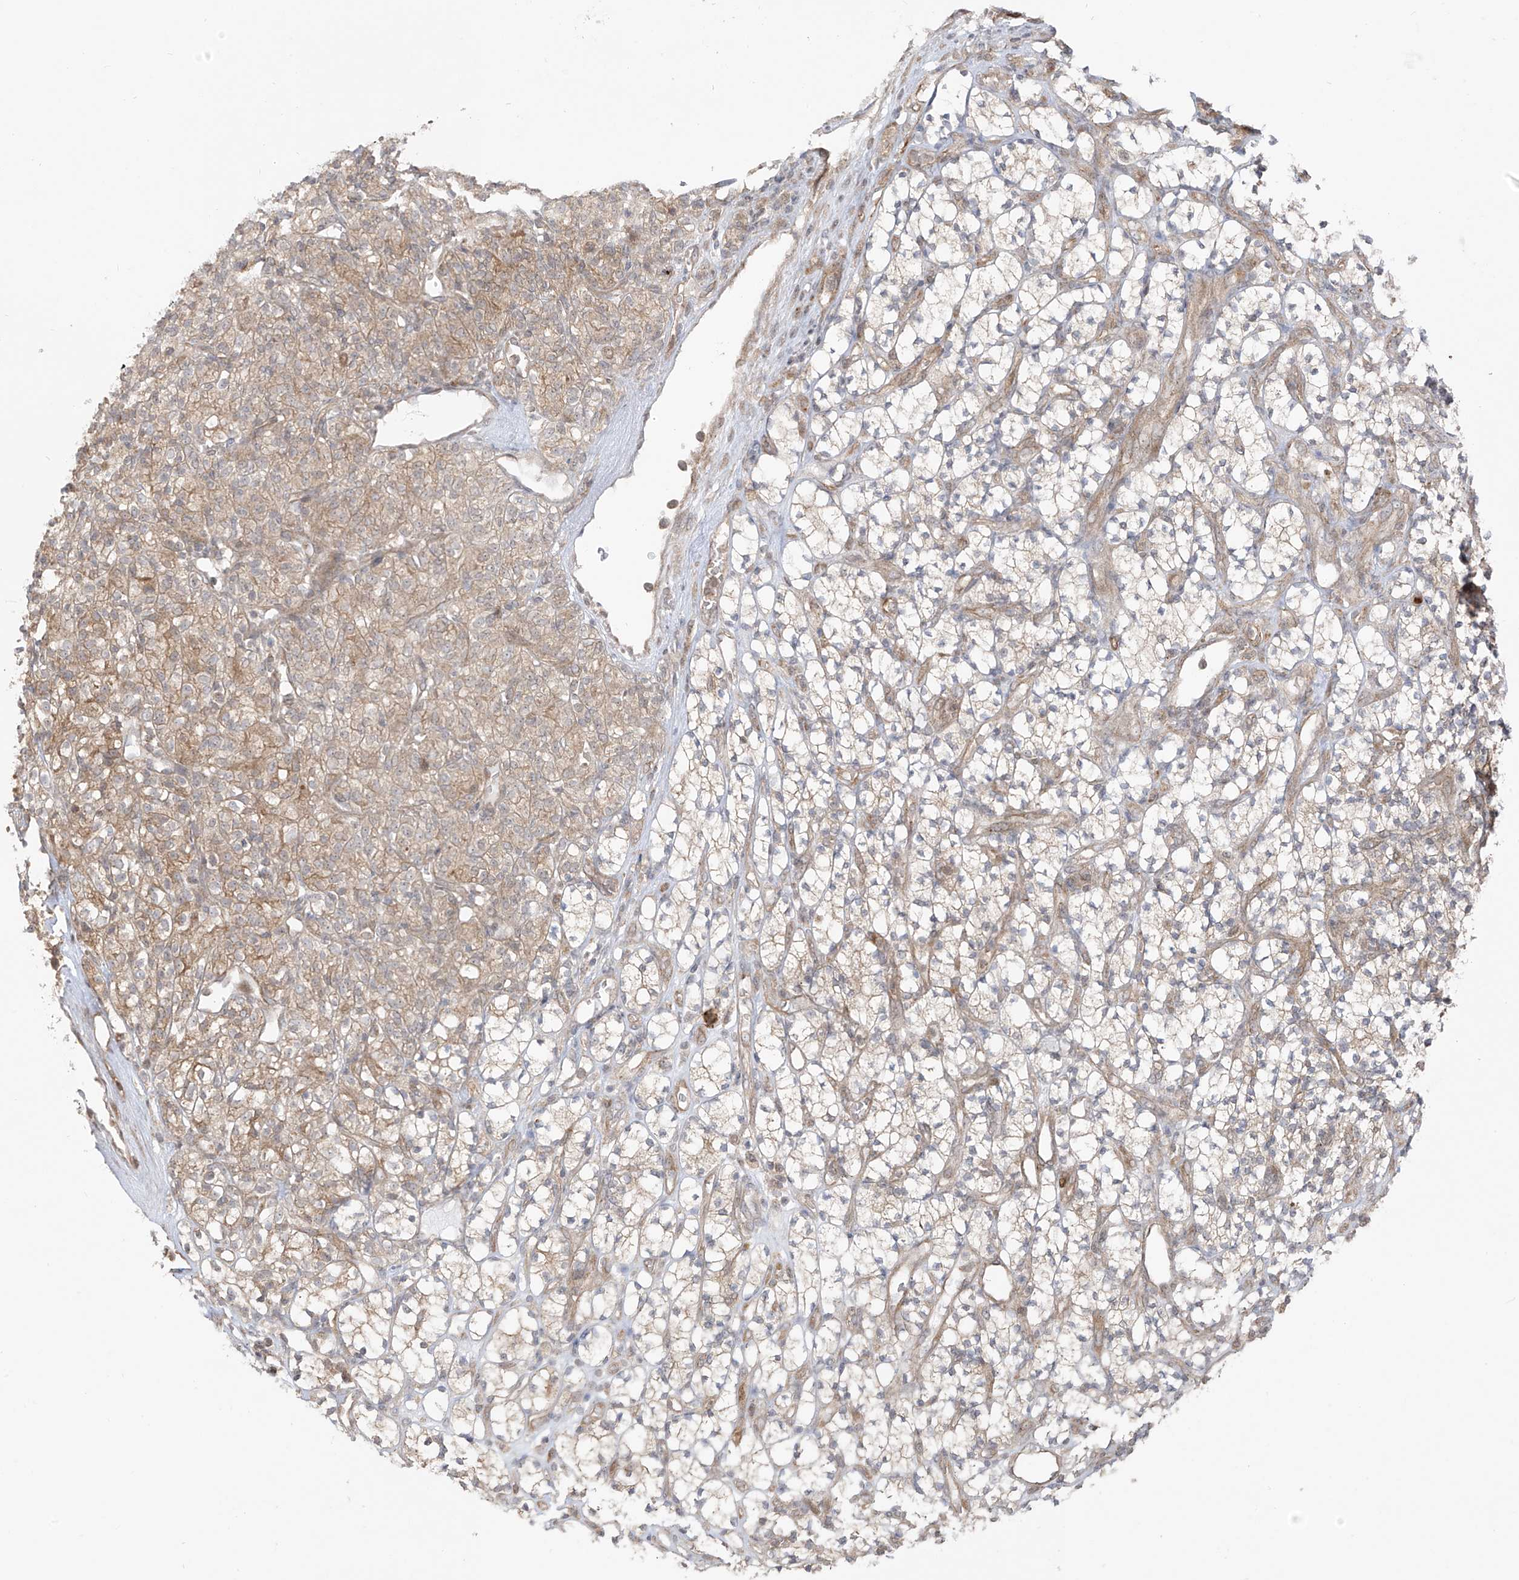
{"staining": {"intensity": "weak", "quantity": "25%-75%", "location": "cytoplasmic/membranous"}, "tissue": "renal cancer", "cell_type": "Tumor cells", "image_type": "cancer", "snomed": [{"axis": "morphology", "description": "Adenocarcinoma, NOS"}, {"axis": "topography", "description": "Kidney"}], "caption": "Approximately 25%-75% of tumor cells in renal cancer exhibit weak cytoplasmic/membranous protein positivity as visualized by brown immunohistochemical staining.", "gene": "PDE11A", "patient": {"sex": "male", "age": 77}}